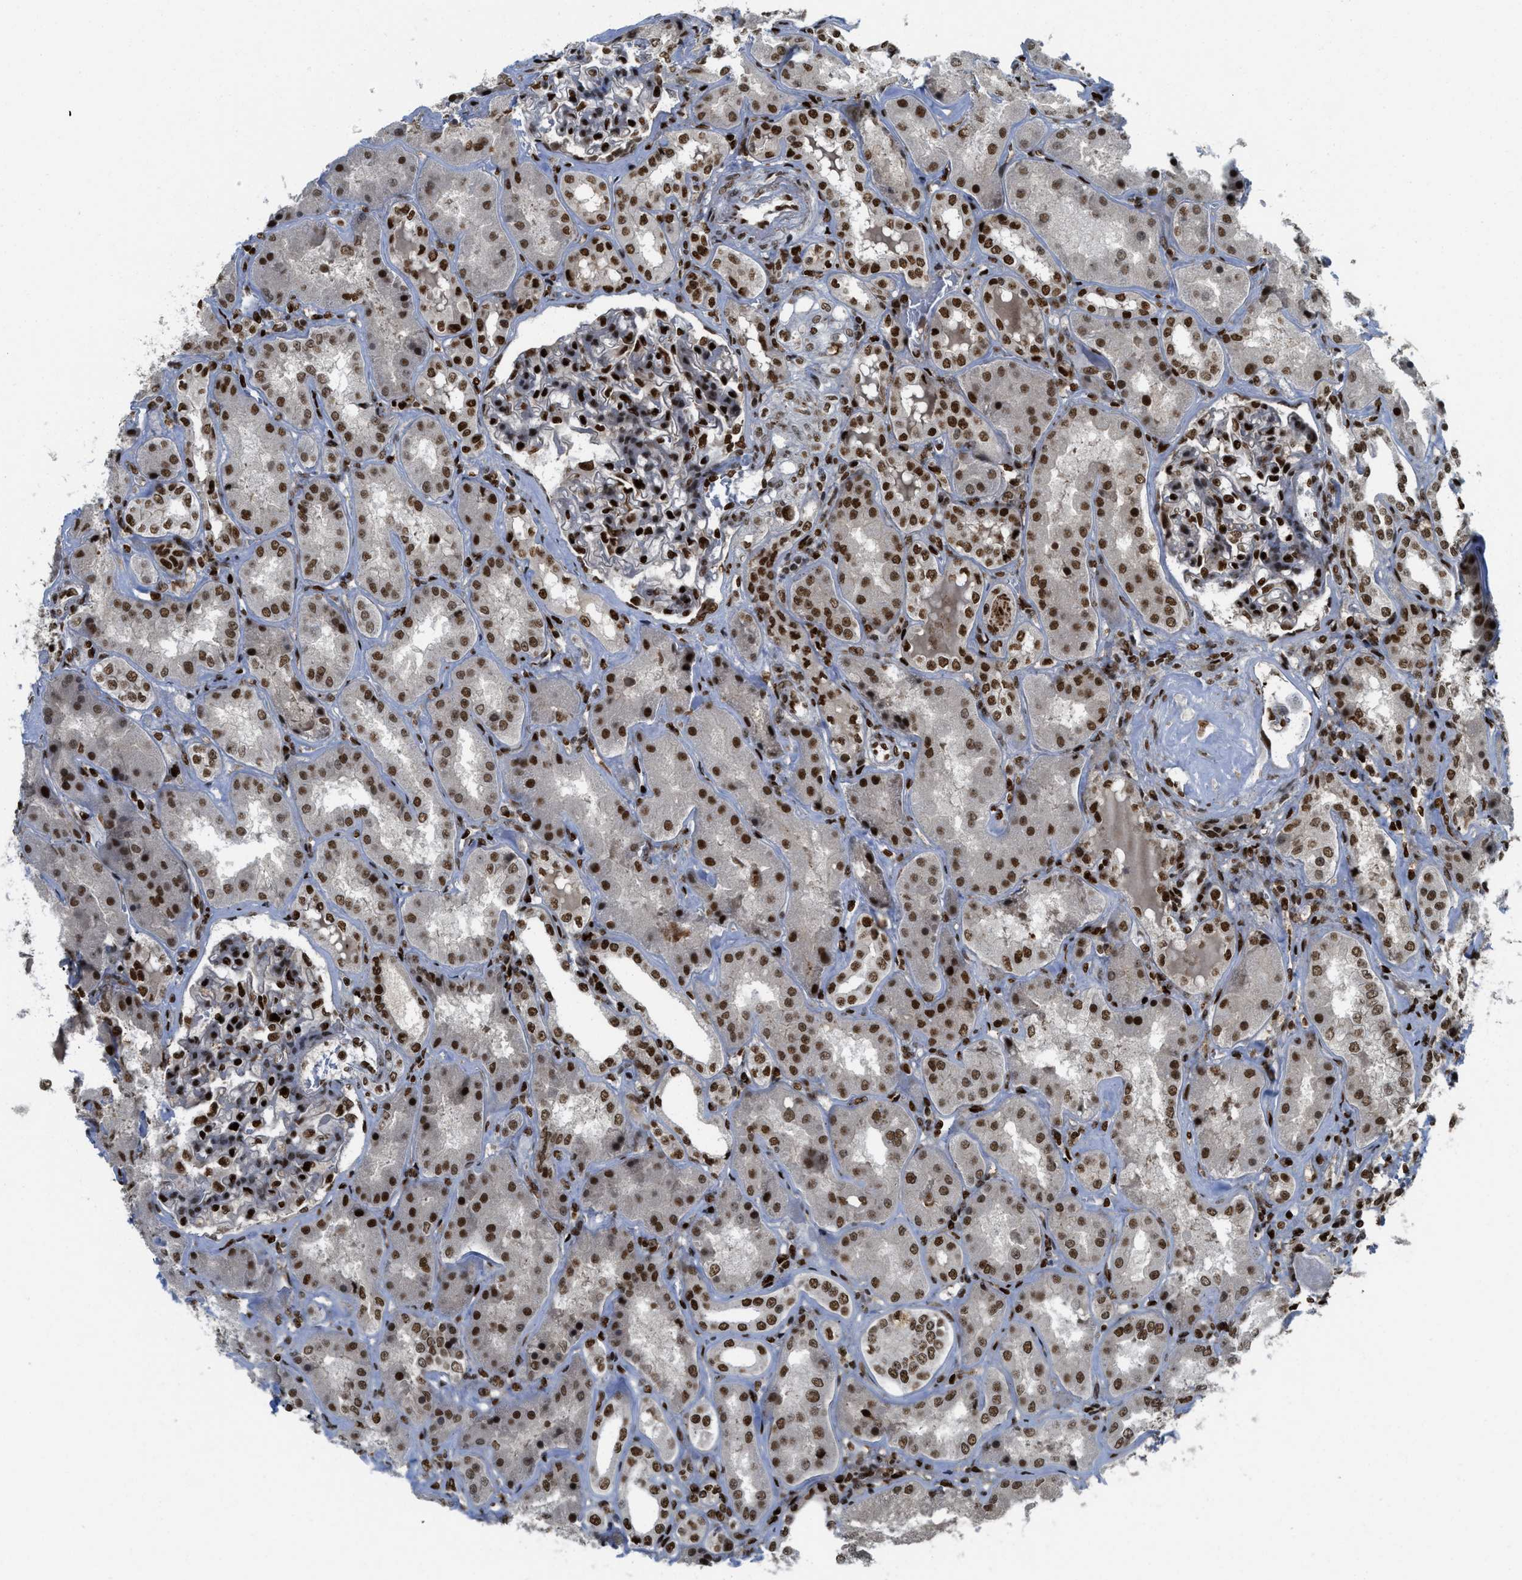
{"staining": {"intensity": "strong", "quantity": ">75%", "location": "nuclear"}, "tissue": "kidney", "cell_type": "Cells in glomeruli", "image_type": "normal", "snomed": [{"axis": "morphology", "description": "Normal tissue, NOS"}, {"axis": "topography", "description": "Kidney"}], "caption": "The histopathology image exhibits staining of benign kidney, revealing strong nuclear protein staining (brown color) within cells in glomeruli.", "gene": "RFX5", "patient": {"sex": "female", "age": 56}}